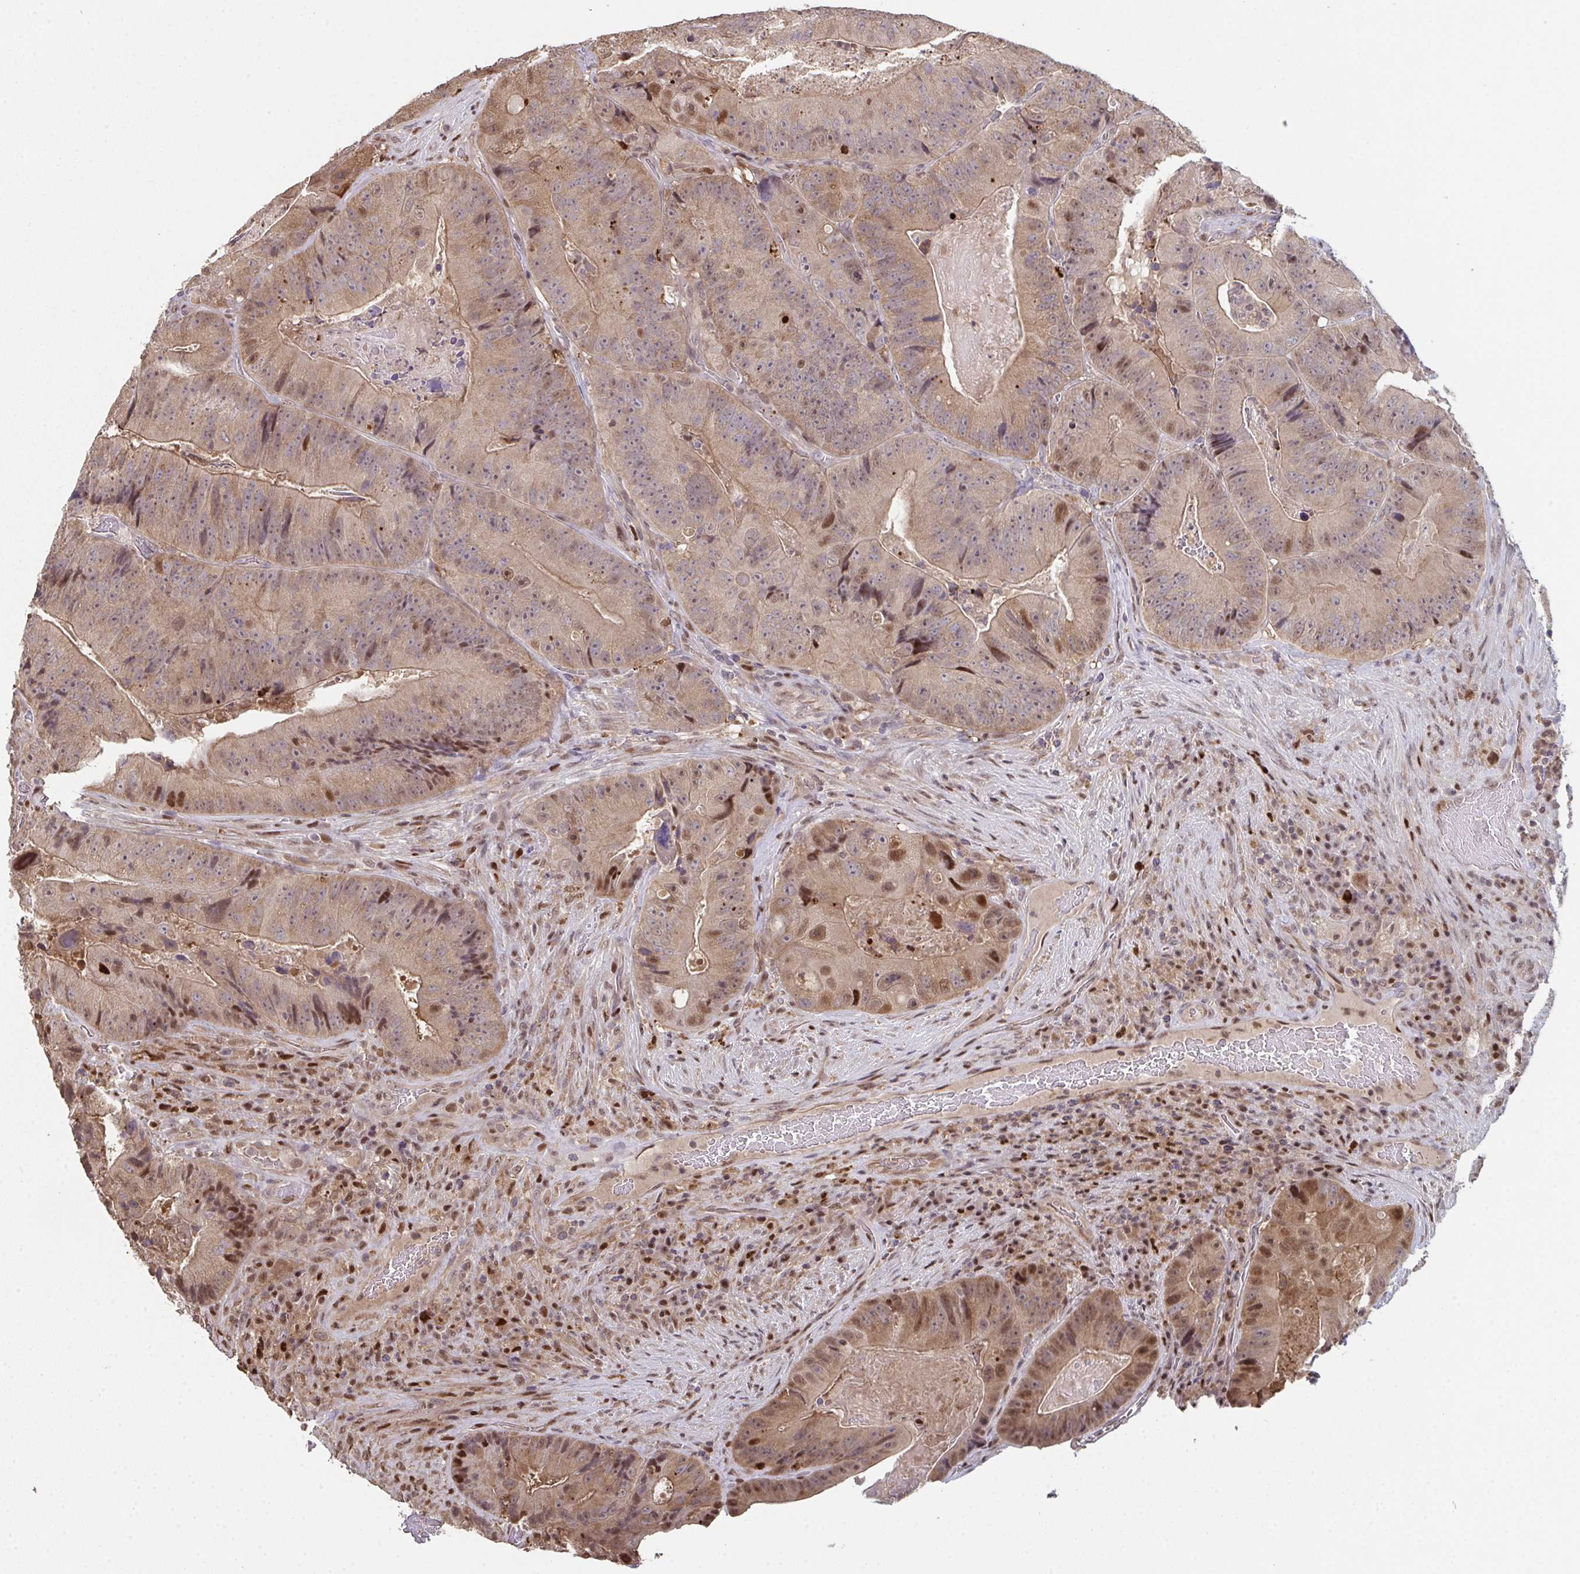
{"staining": {"intensity": "moderate", "quantity": ">75%", "location": "cytoplasmic/membranous,nuclear"}, "tissue": "colorectal cancer", "cell_type": "Tumor cells", "image_type": "cancer", "snomed": [{"axis": "morphology", "description": "Adenocarcinoma, NOS"}, {"axis": "topography", "description": "Colon"}], "caption": "Immunohistochemistry (IHC) of human adenocarcinoma (colorectal) demonstrates medium levels of moderate cytoplasmic/membranous and nuclear staining in about >75% of tumor cells.", "gene": "ACD", "patient": {"sex": "female", "age": 86}}